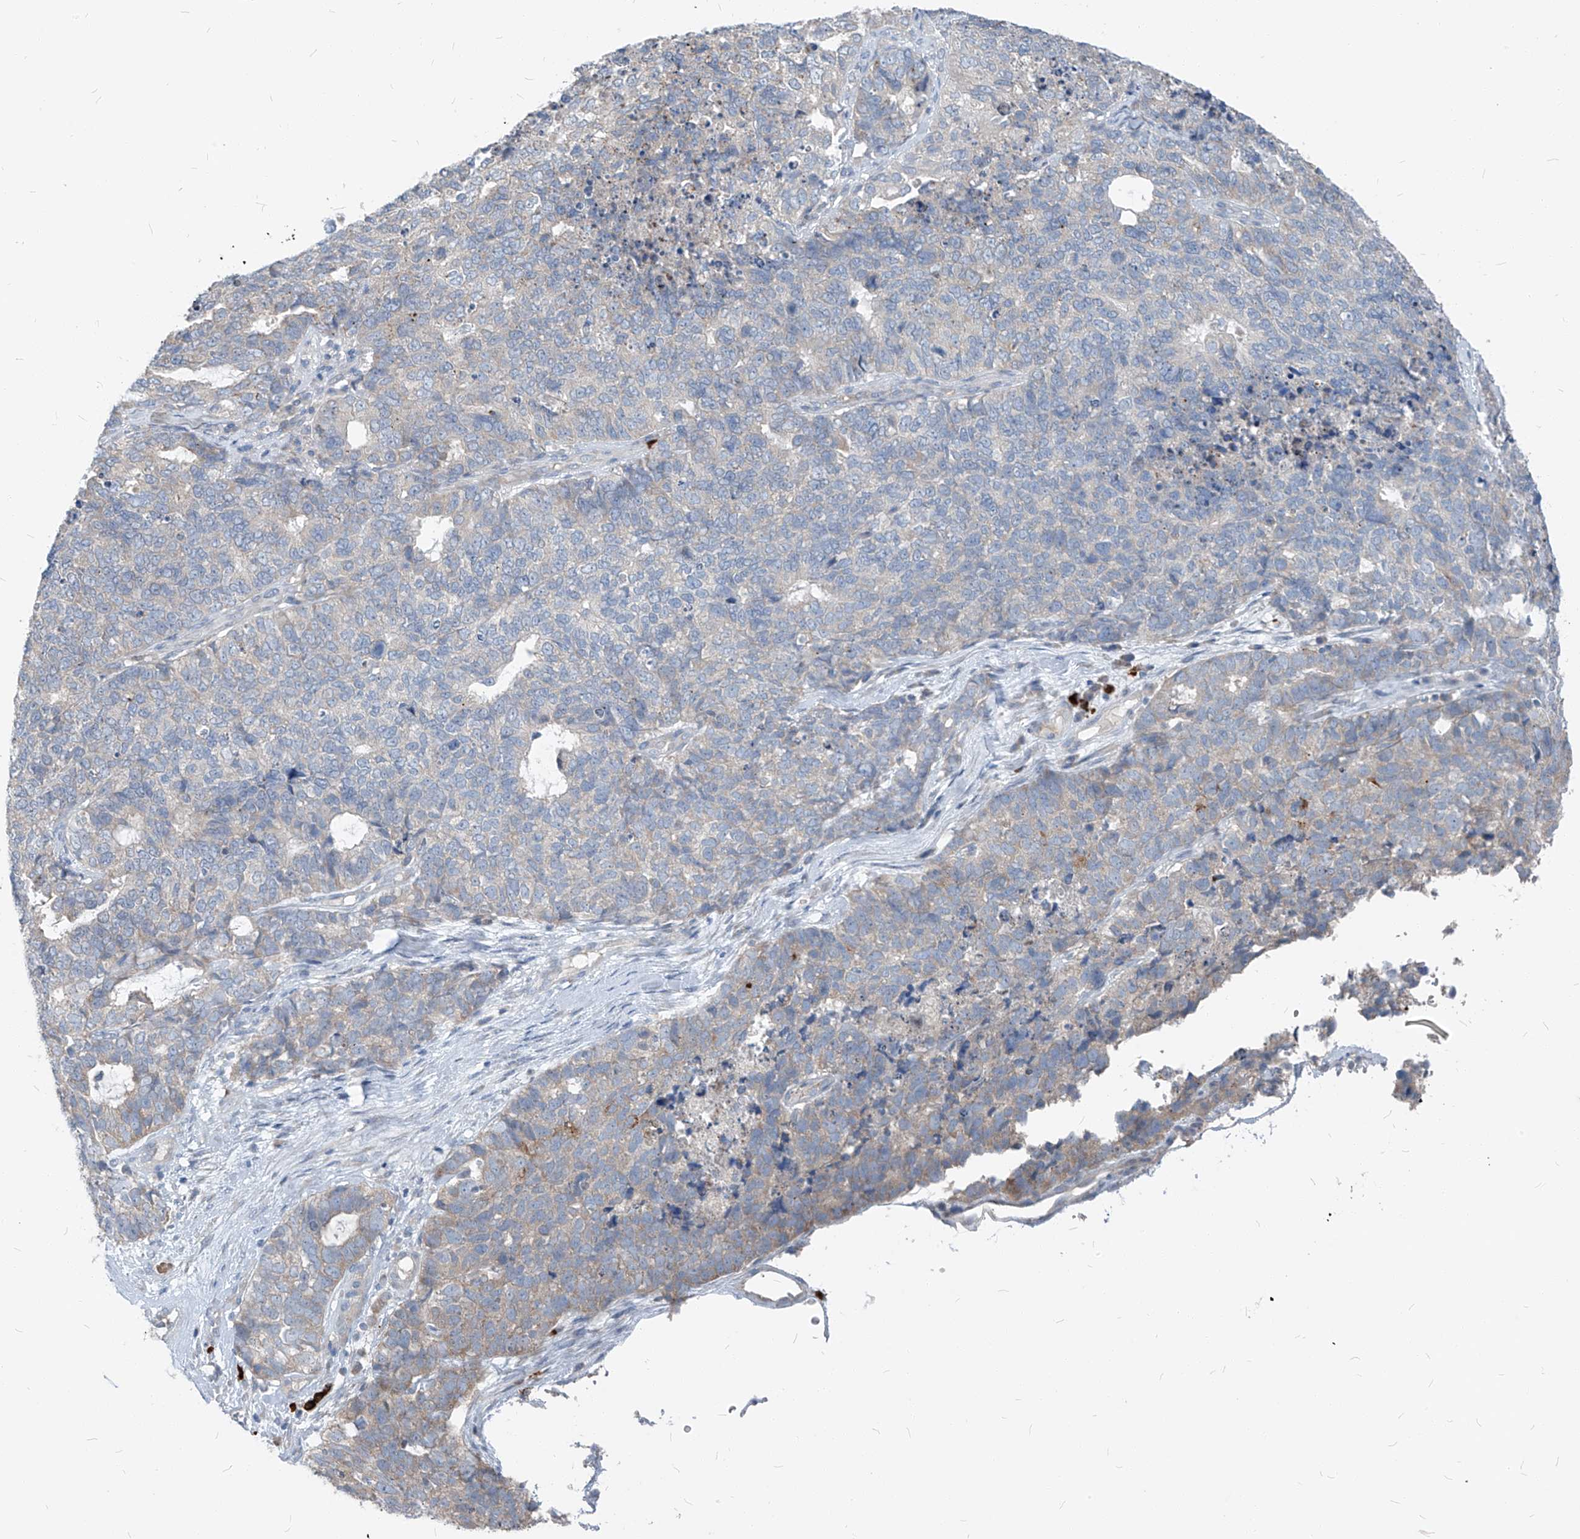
{"staining": {"intensity": "weak", "quantity": "<25%", "location": "cytoplasmic/membranous"}, "tissue": "cervical cancer", "cell_type": "Tumor cells", "image_type": "cancer", "snomed": [{"axis": "morphology", "description": "Squamous cell carcinoma, NOS"}, {"axis": "topography", "description": "Cervix"}], "caption": "Tumor cells are negative for protein expression in human squamous cell carcinoma (cervical).", "gene": "CHMP2B", "patient": {"sex": "female", "age": 63}}